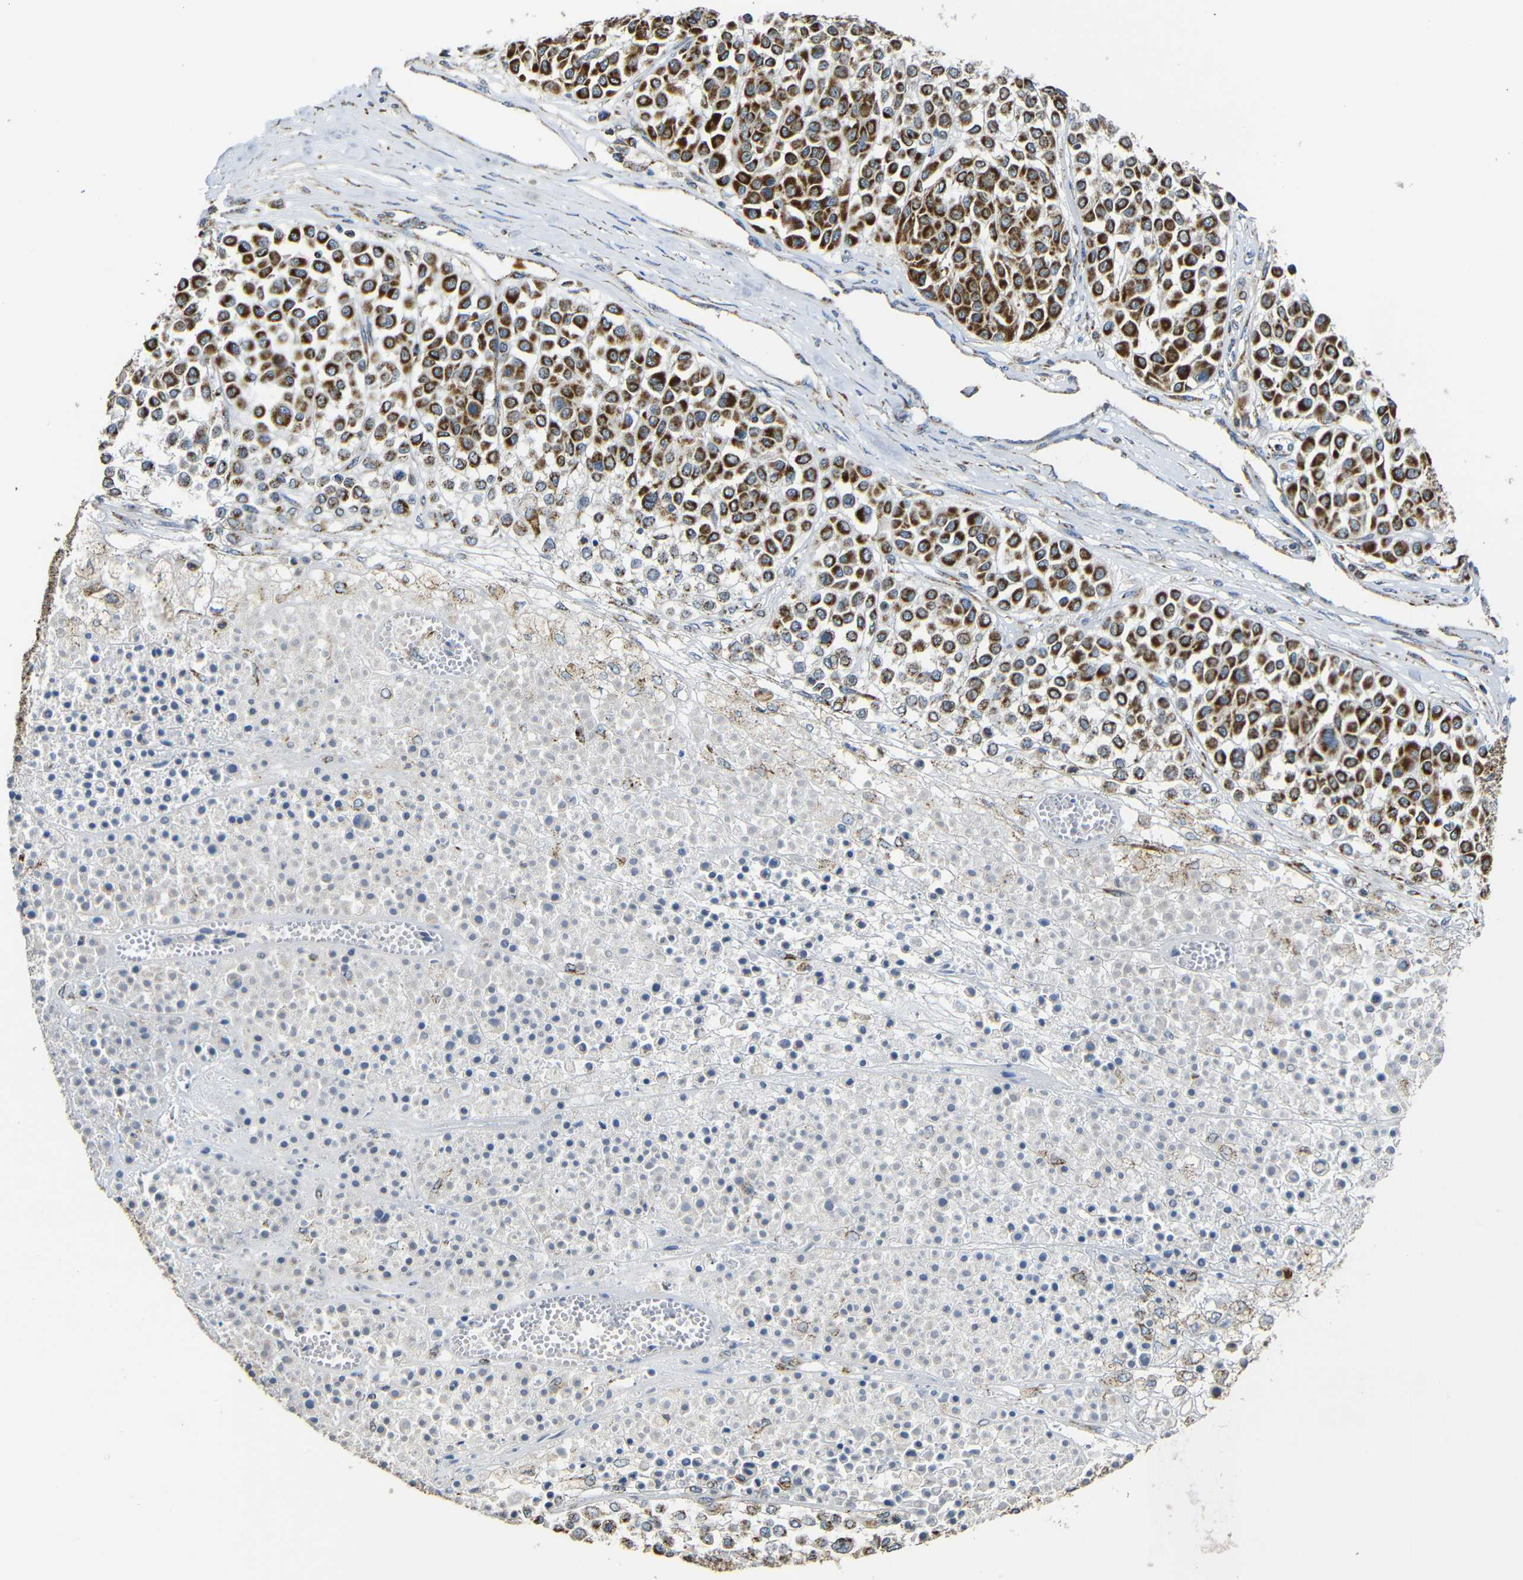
{"staining": {"intensity": "strong", "quantity": ">75%", "location": "cytoplasmic/membranous"}, "tissue": "melanoma", "cell_type": "Tumor cells", "image_type": "cancer", "snomed": [{"axis": "morphology", "description": "Malignant melanoma, Metastatic site"}, {"axis": "topography", "description": "Soft tissue"}], "caption": "A histopathology image of malignant melanoma (metastatic site) stained for a protein shows strong cytoplasmic/membranous brown staining in tumor cells.", "gene": "NR3C2", "patient": {"sex": "male", "age": 41}}